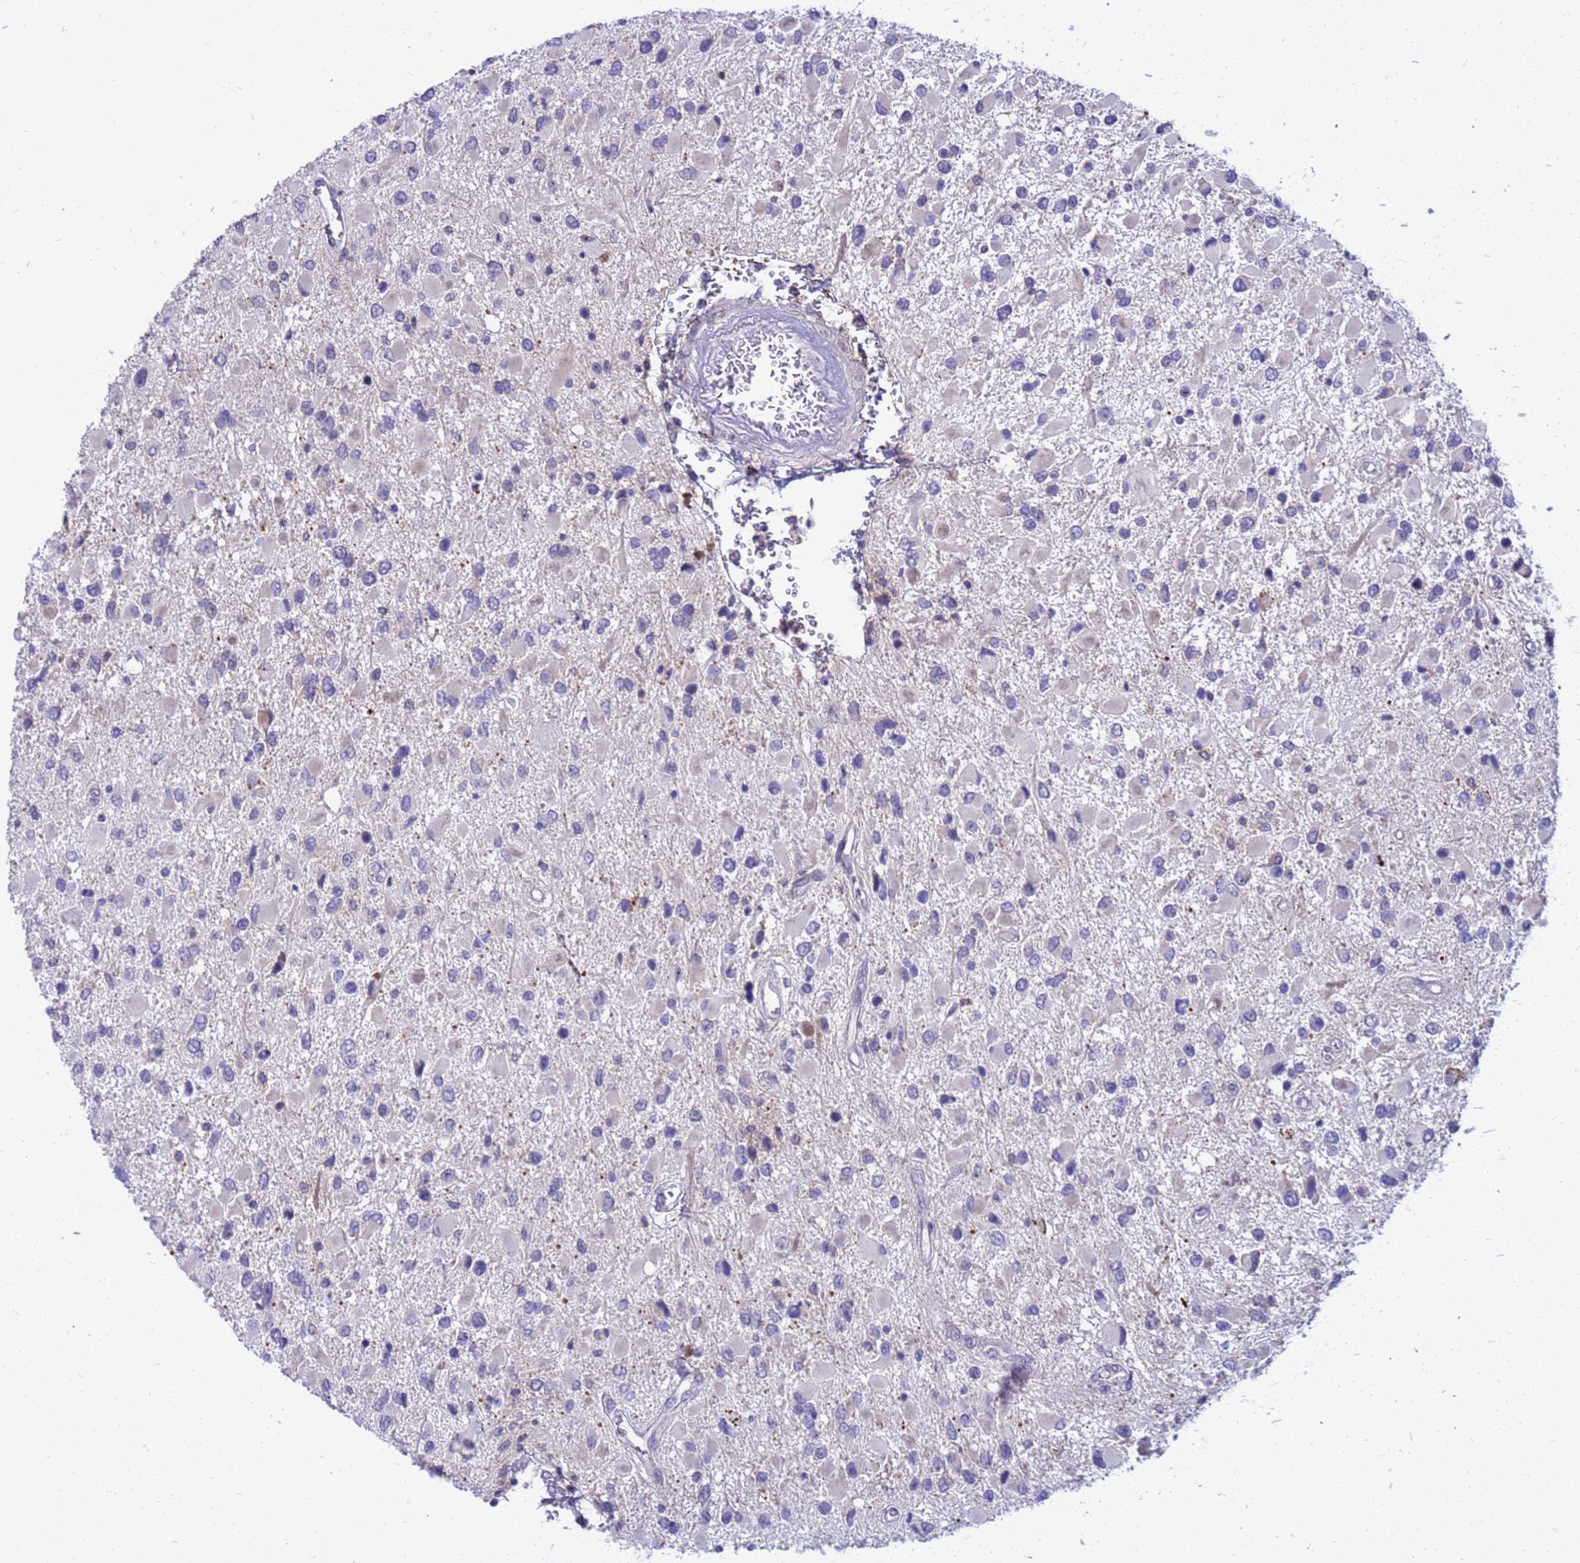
{"staining": {"intensity": "negative", "quantity": "none", "location": "none"}, "tissue": "glioma", "cell_type": "Tumor cells", "image_type": "cancer", "snomed": [{"axis": "morphology", "description": "Glioma, malignant, High grade"}, {"axis": "topography", "description": "Brain"}], "caption": "Immunohistochemical staining of glioma demonstrates no significant staining in tumor cells.", "gene": "LRATD1", "patient": {"sex": "male", "age": 53}}